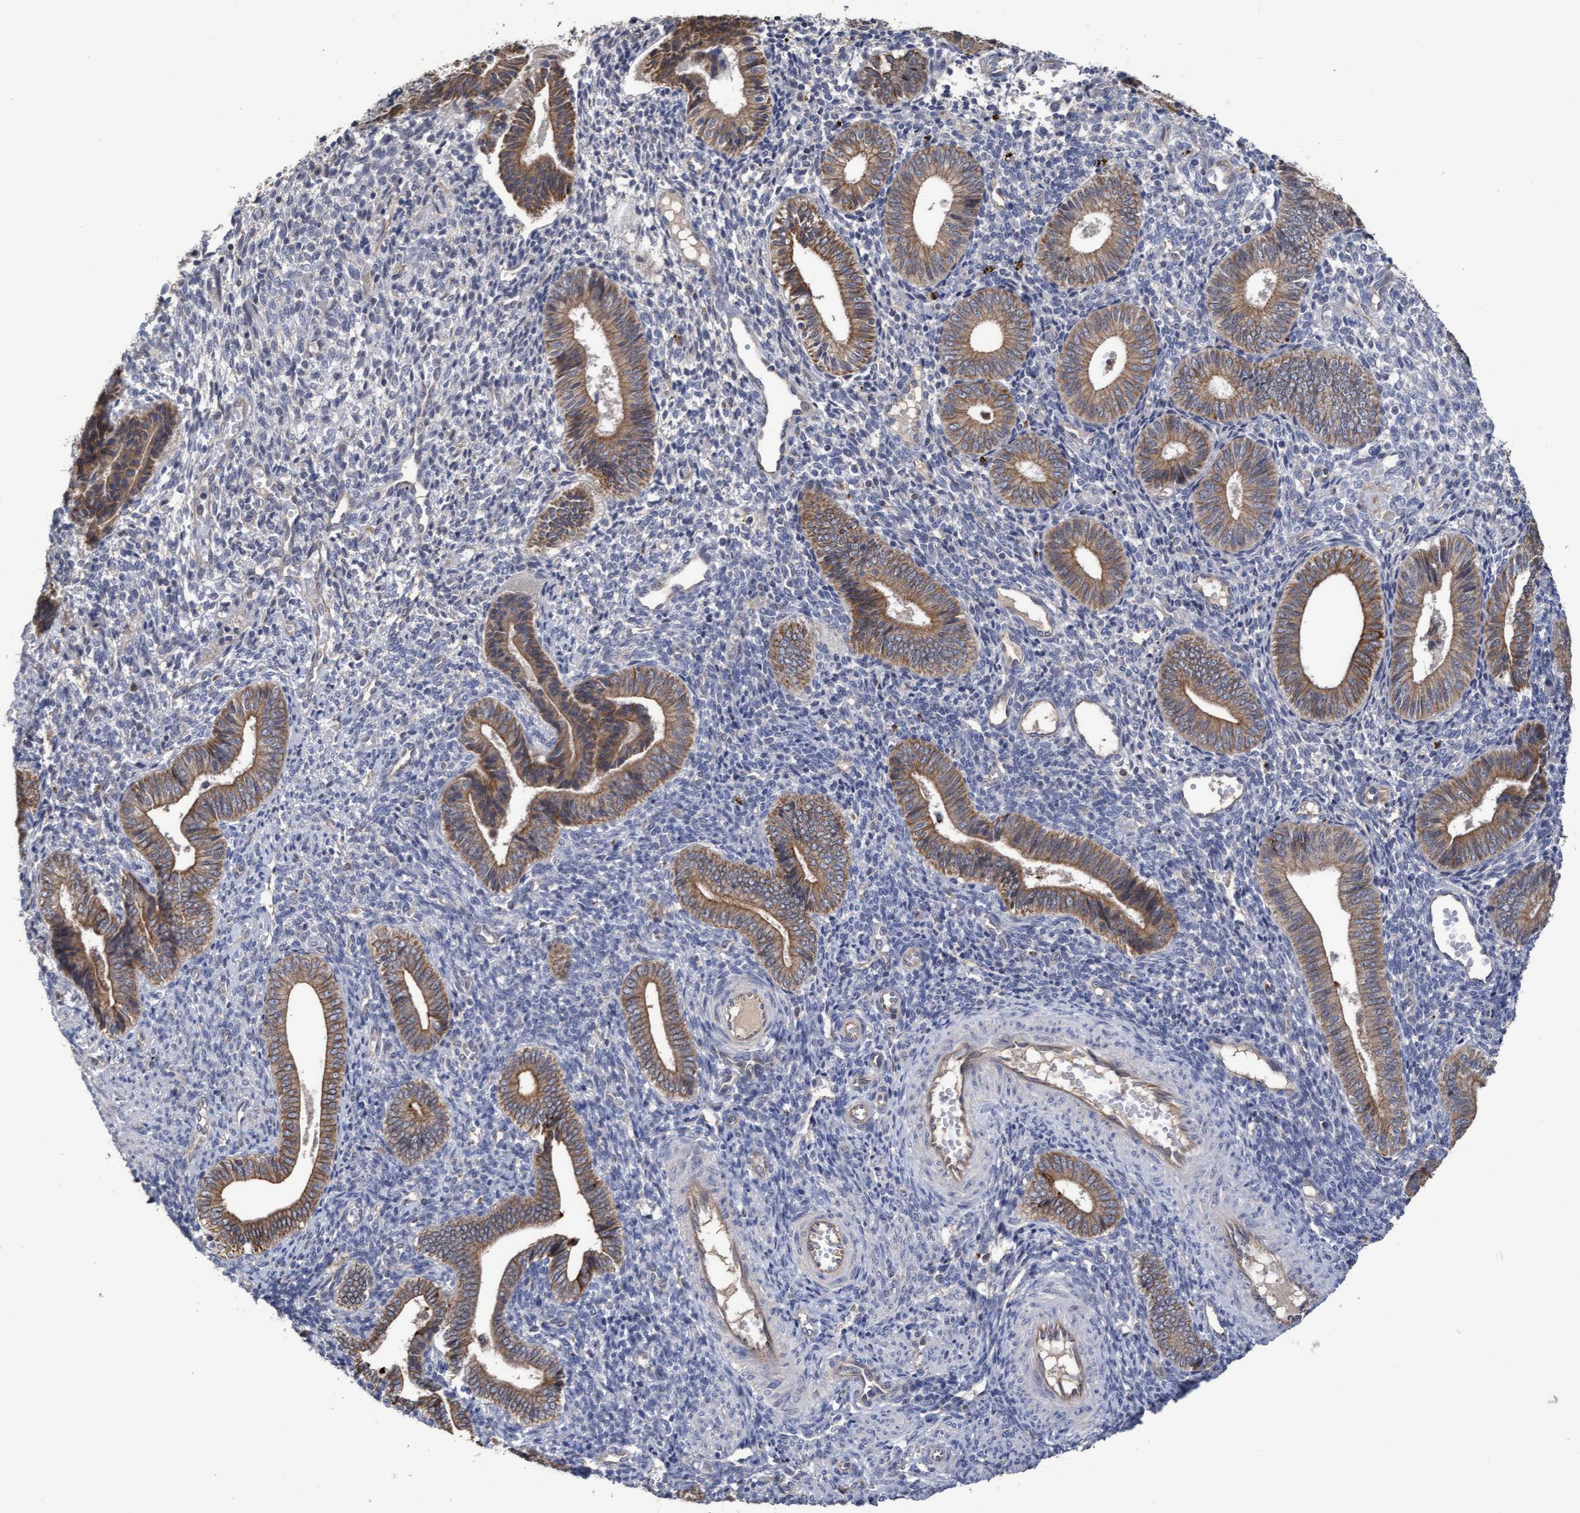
{"staining": {"intensity": "weak", "quantity": "<25%", "location": "cytoplasmic/membranous"}, "tissue": "endometrium", "cell_type": "Cells in endometrial stroma", "image_type": "normal", "snomed": [{"axis": "morphology", "description": "Normal tissue, NOS"}, {"axis": "topography", "description": "Uterus"}, {"axis": "topography", "description": "Endometrium"}], "caption": "Immunohistochemistry histopathology image of normal human endometrium stained for a protein (brown), which shows no positivity in cells in endometrial stroma. (Immunohistochemistry (ihc), brightfield microscopy, high magnification).", "gene": "KRT24", "patient": {"sex": "female", "age": 33}}